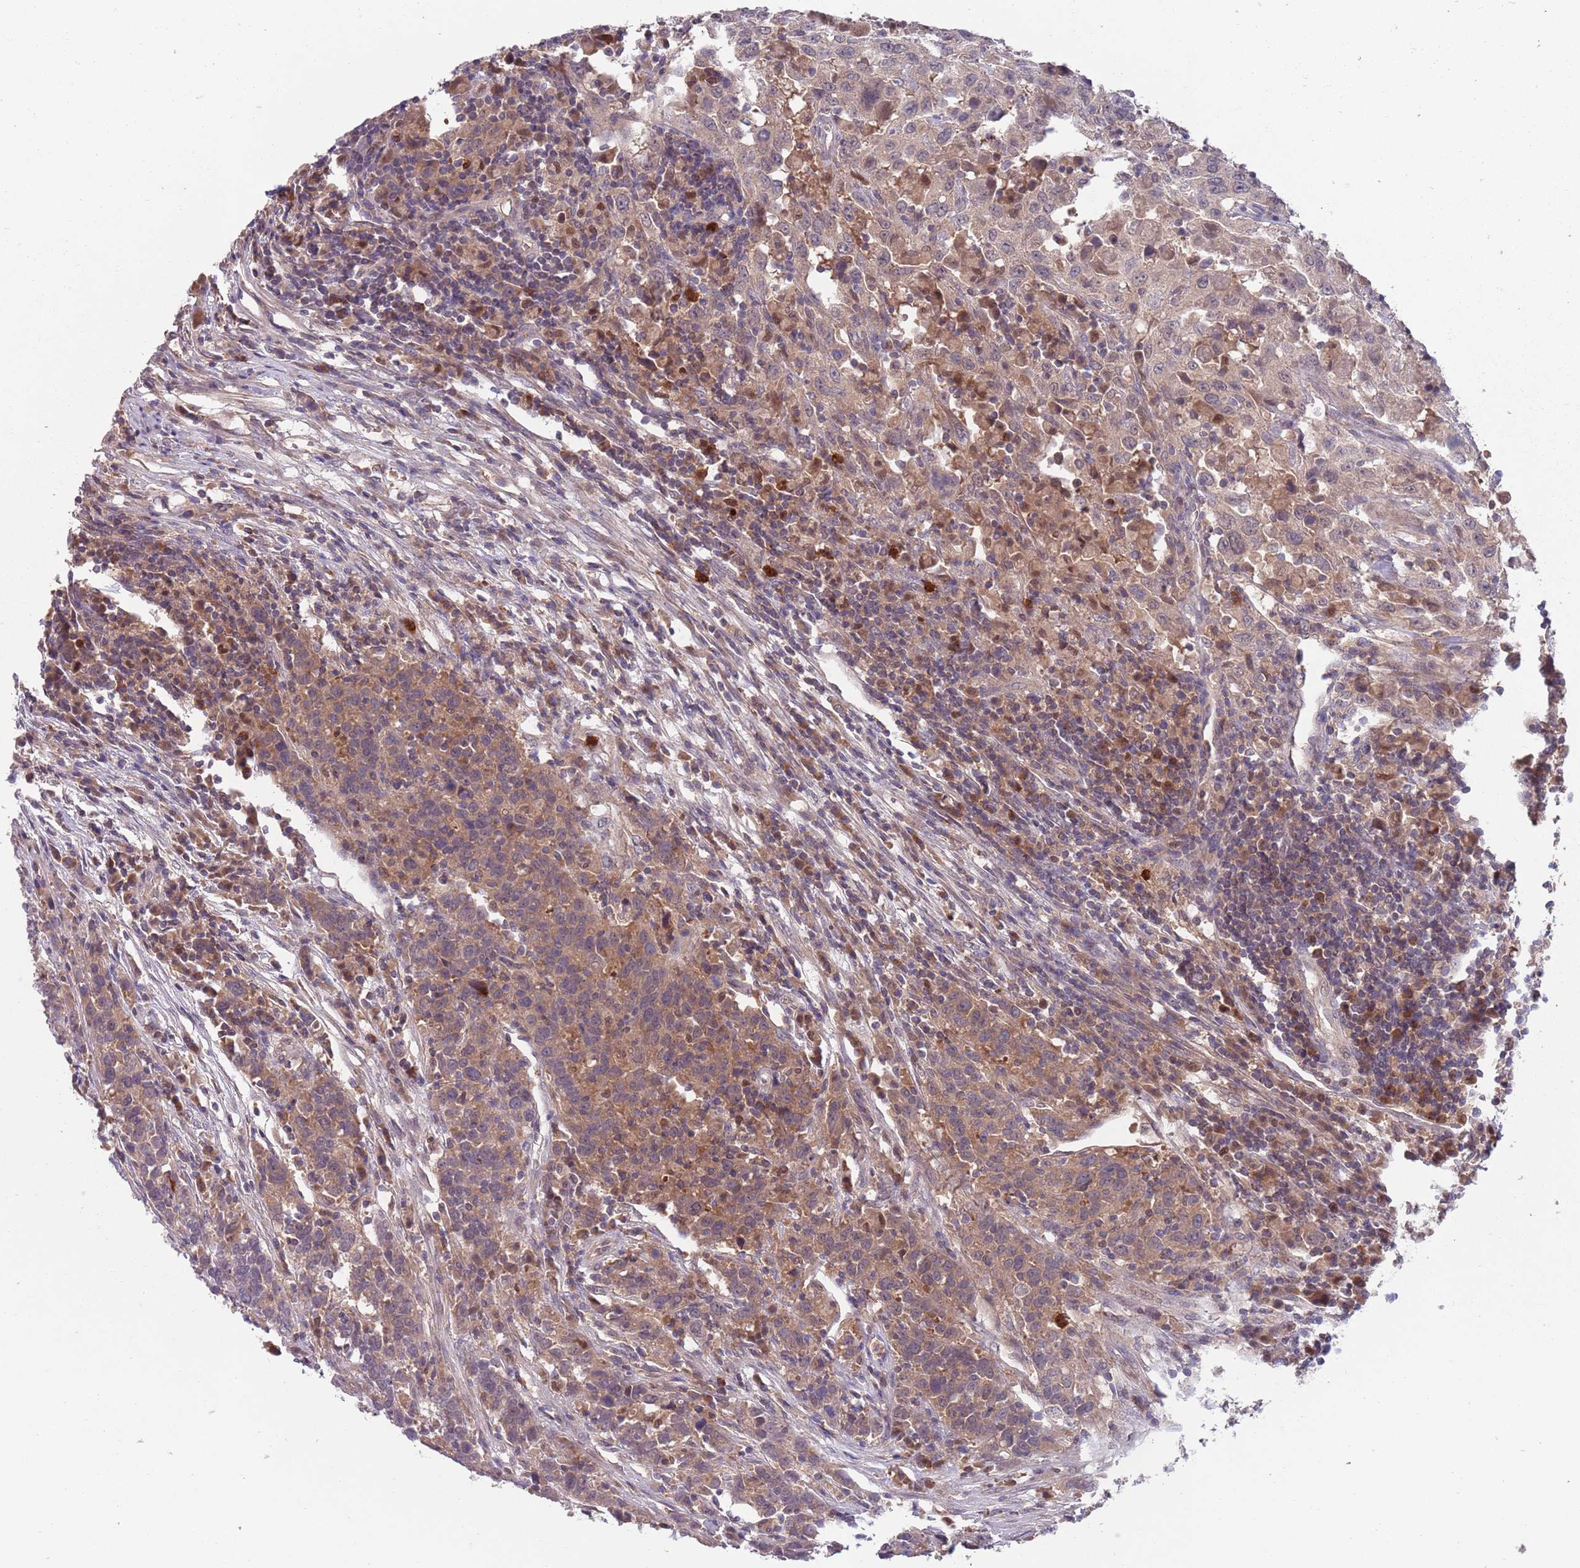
{"staining": {"intensity": "moderate", "quantity": "25%-75%", "location": "cytoplasmic/membranous"}, "tissue": "urothelial cancer", "cell_type": "Tumor cells", "image_type": "cancer", "snomed": [{"axis": "morphology", "description": "Urothelial carcinoma, High grade"}, {"axis": "topography", "description": "Urinary bladder"}], "caption": "Urothelial carcinoma (high-grade) stained with a protein marker demonstrates moderate staining in tumor cells.", "gene": "TYW1", "patient": {"sex": "male", "age": 61}}